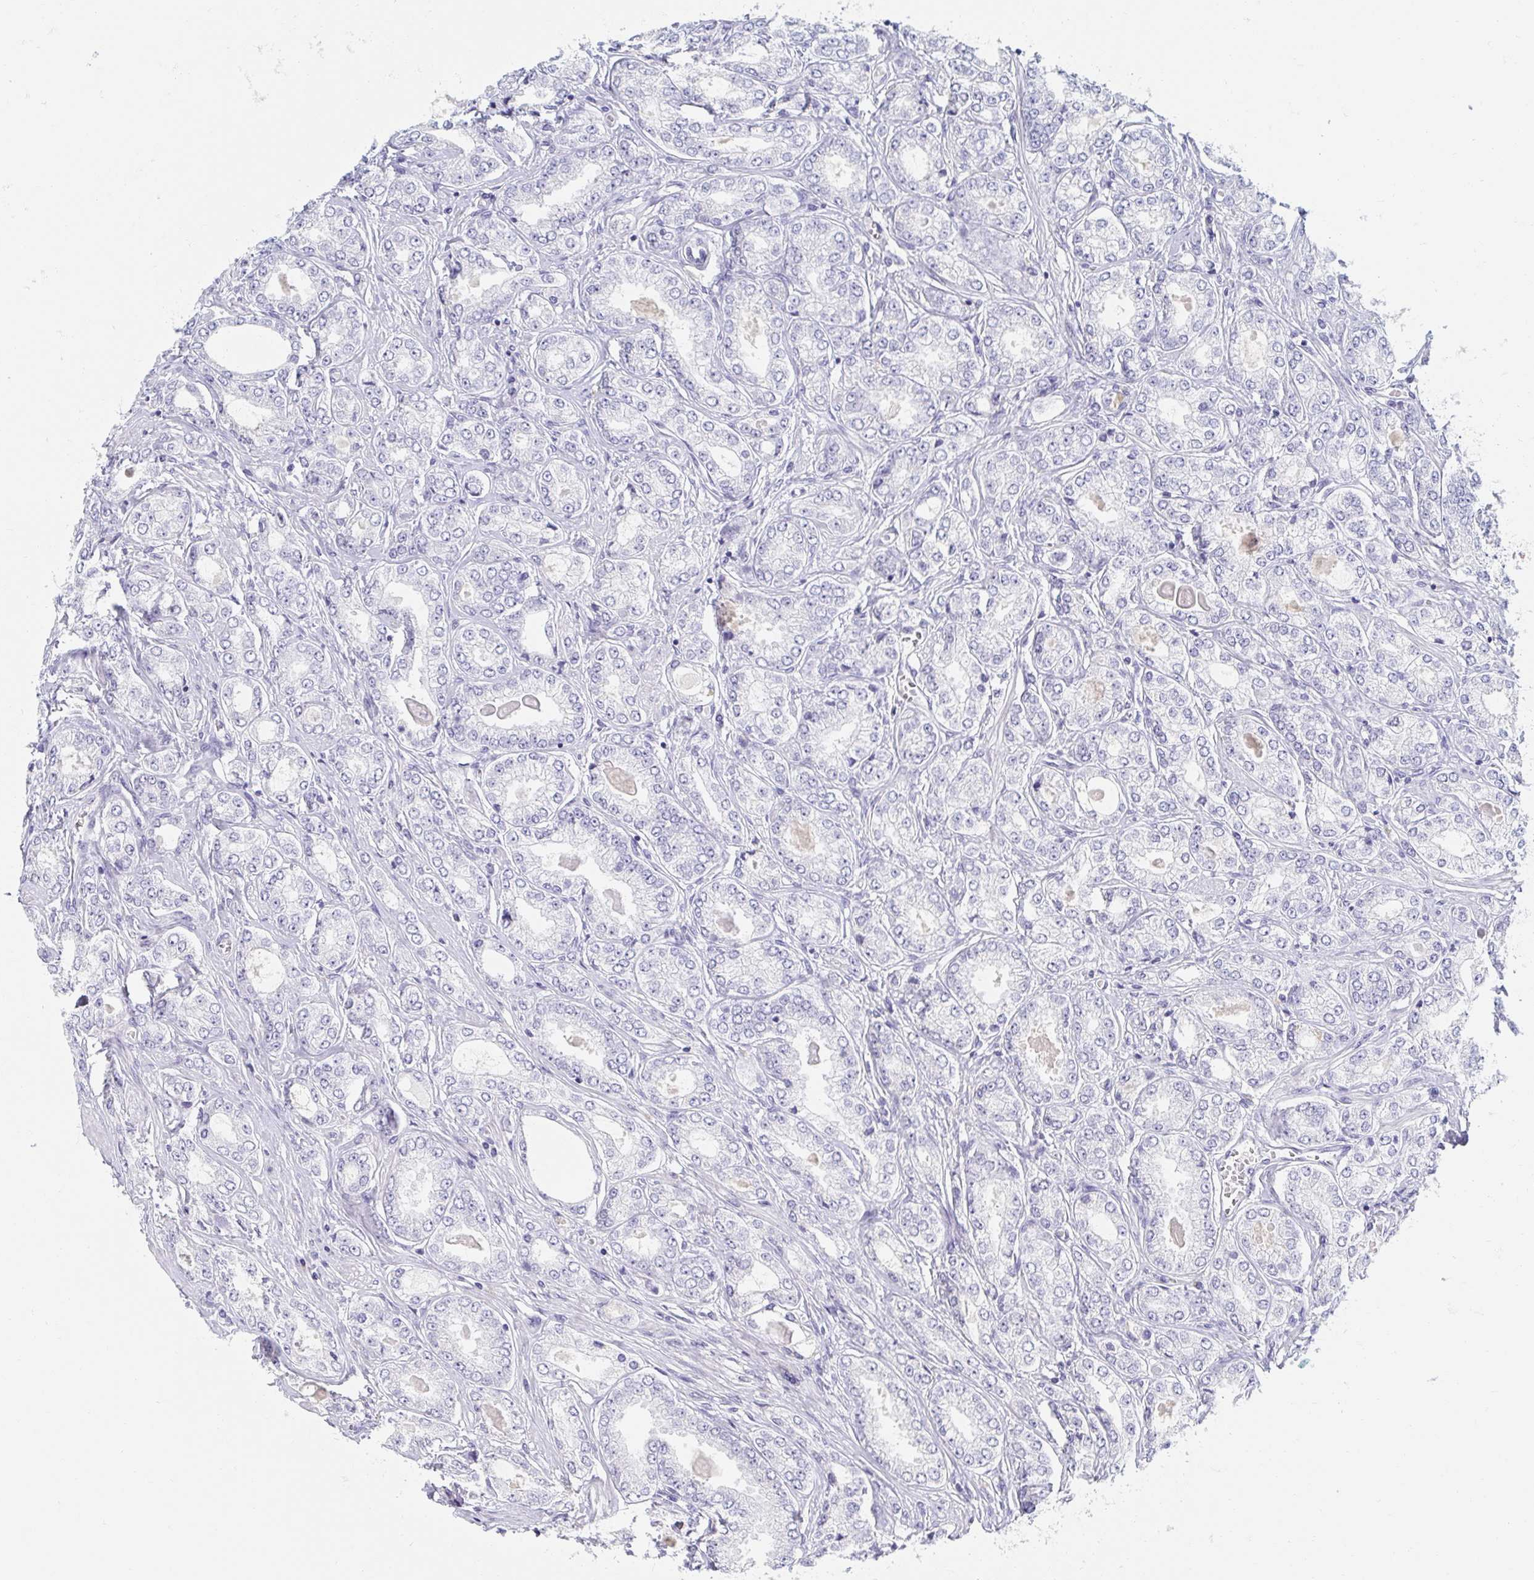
{"staining": {"intensity": "negative", "quantity": "none", "location": "none"}, "tissue": "prostate cancer", "cell_type": "Tumor cells", "image_type": "cancer", "snomed": [{"axis": "morphology", "description": "Adenocarcinoma, High grade"}, {"axis": "topography", "description": "Prostate"}], "caption": "The histopathology image demonstrates no significant expression in tumor cells of prostate adenocarcinoma (high-grade).", "gene": "MYLK2", "patient": {"sex": "male", "age": 68}}